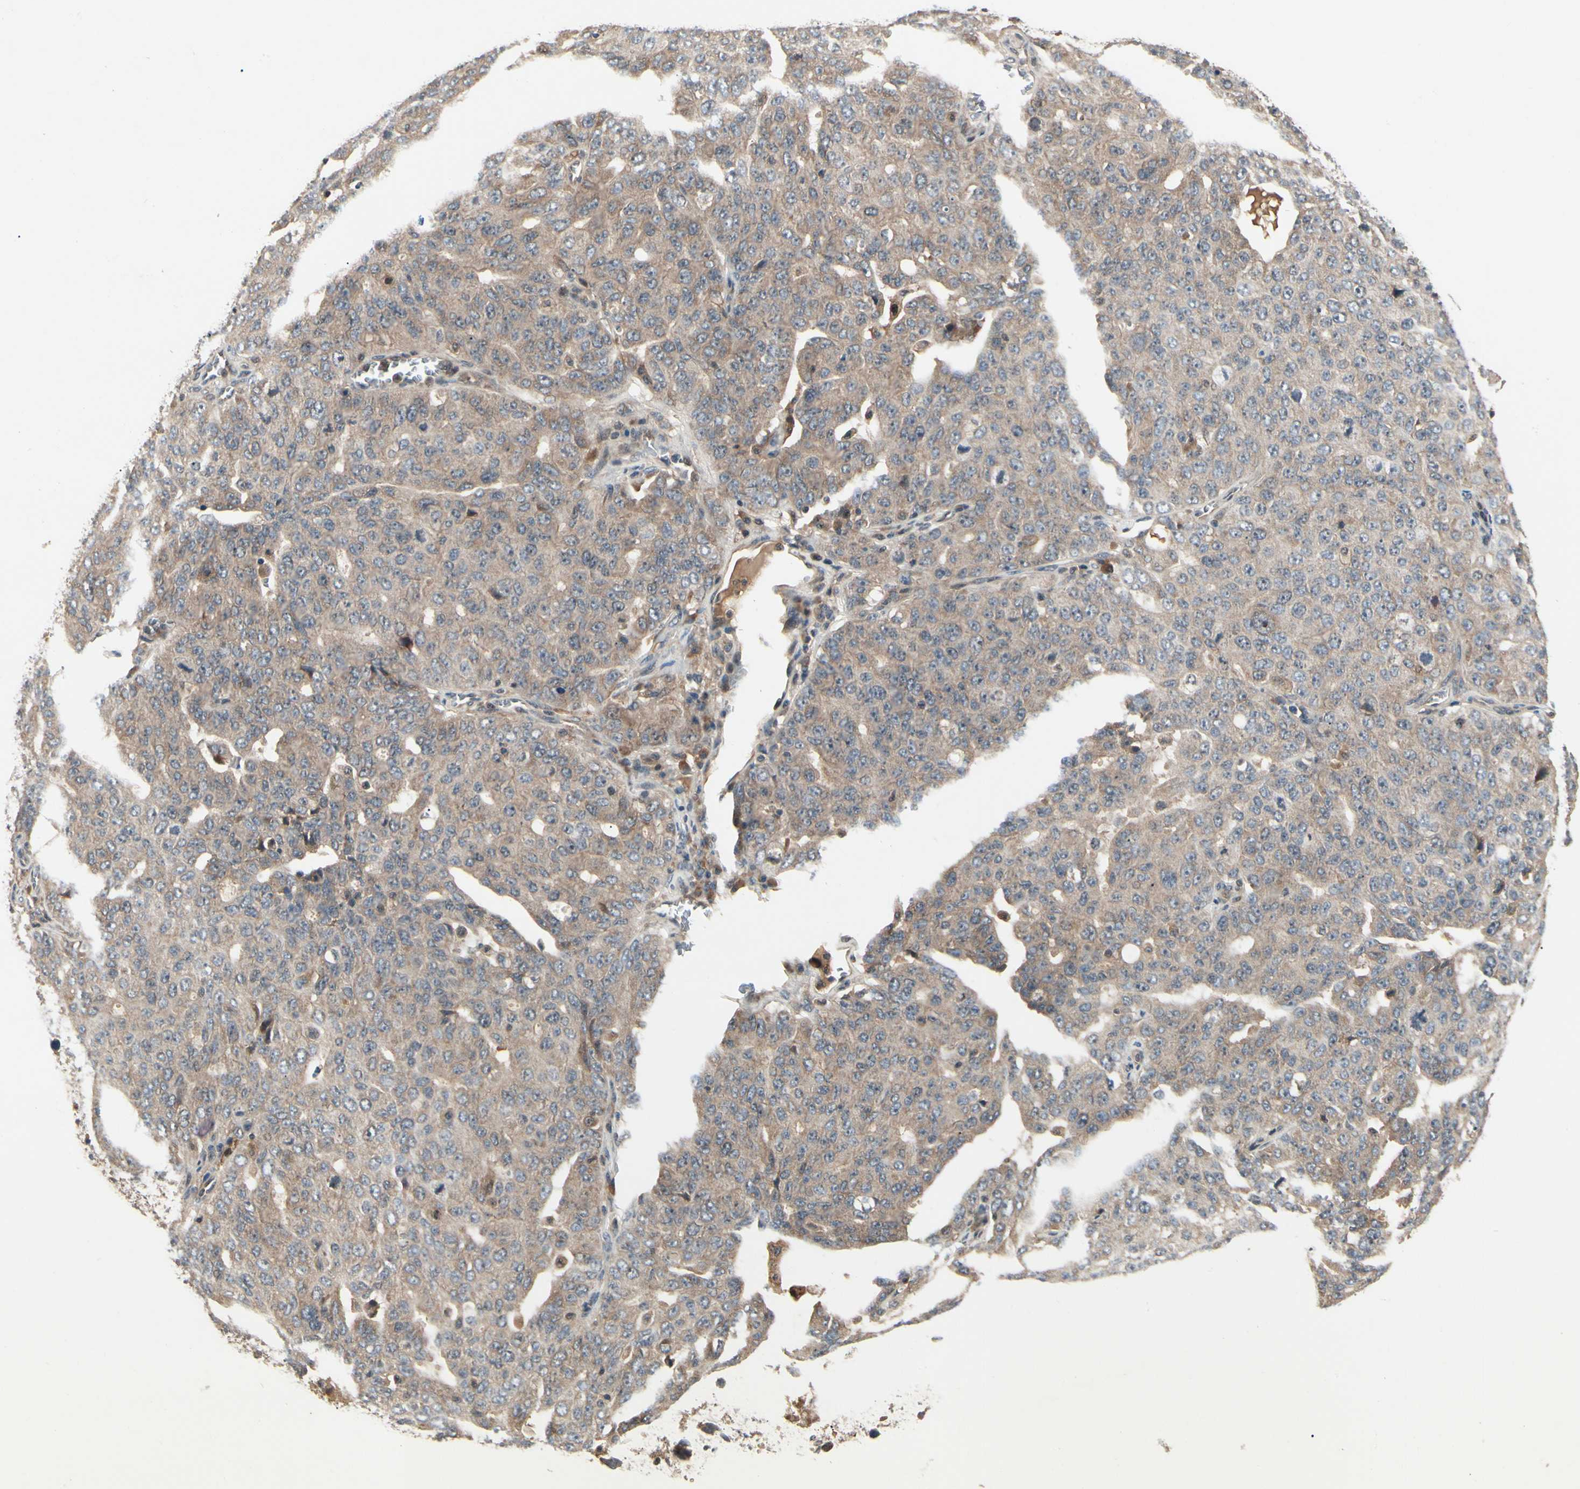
{"staining": {"intensity": "moderate", "quantity": ">75%", "location": "cytoplasmic/membranous"}, "tissue": "ovarian cancer", "cell_type": "Tumor cells", "image_type": "cancer", "snomed": [{"axis": "morphology", "description": "Carcinoma, endometroid"}, {"axis": "topography", "description": "Ovary"}], "caption": "Protein positivity by immunohistochemistry reveals moderate cytoplasmic/membranous positivity in about >75% of tumor cells in ovarian cancer.", "gene": "RNF14", "patient": {"sex": "female", "age": 62}}